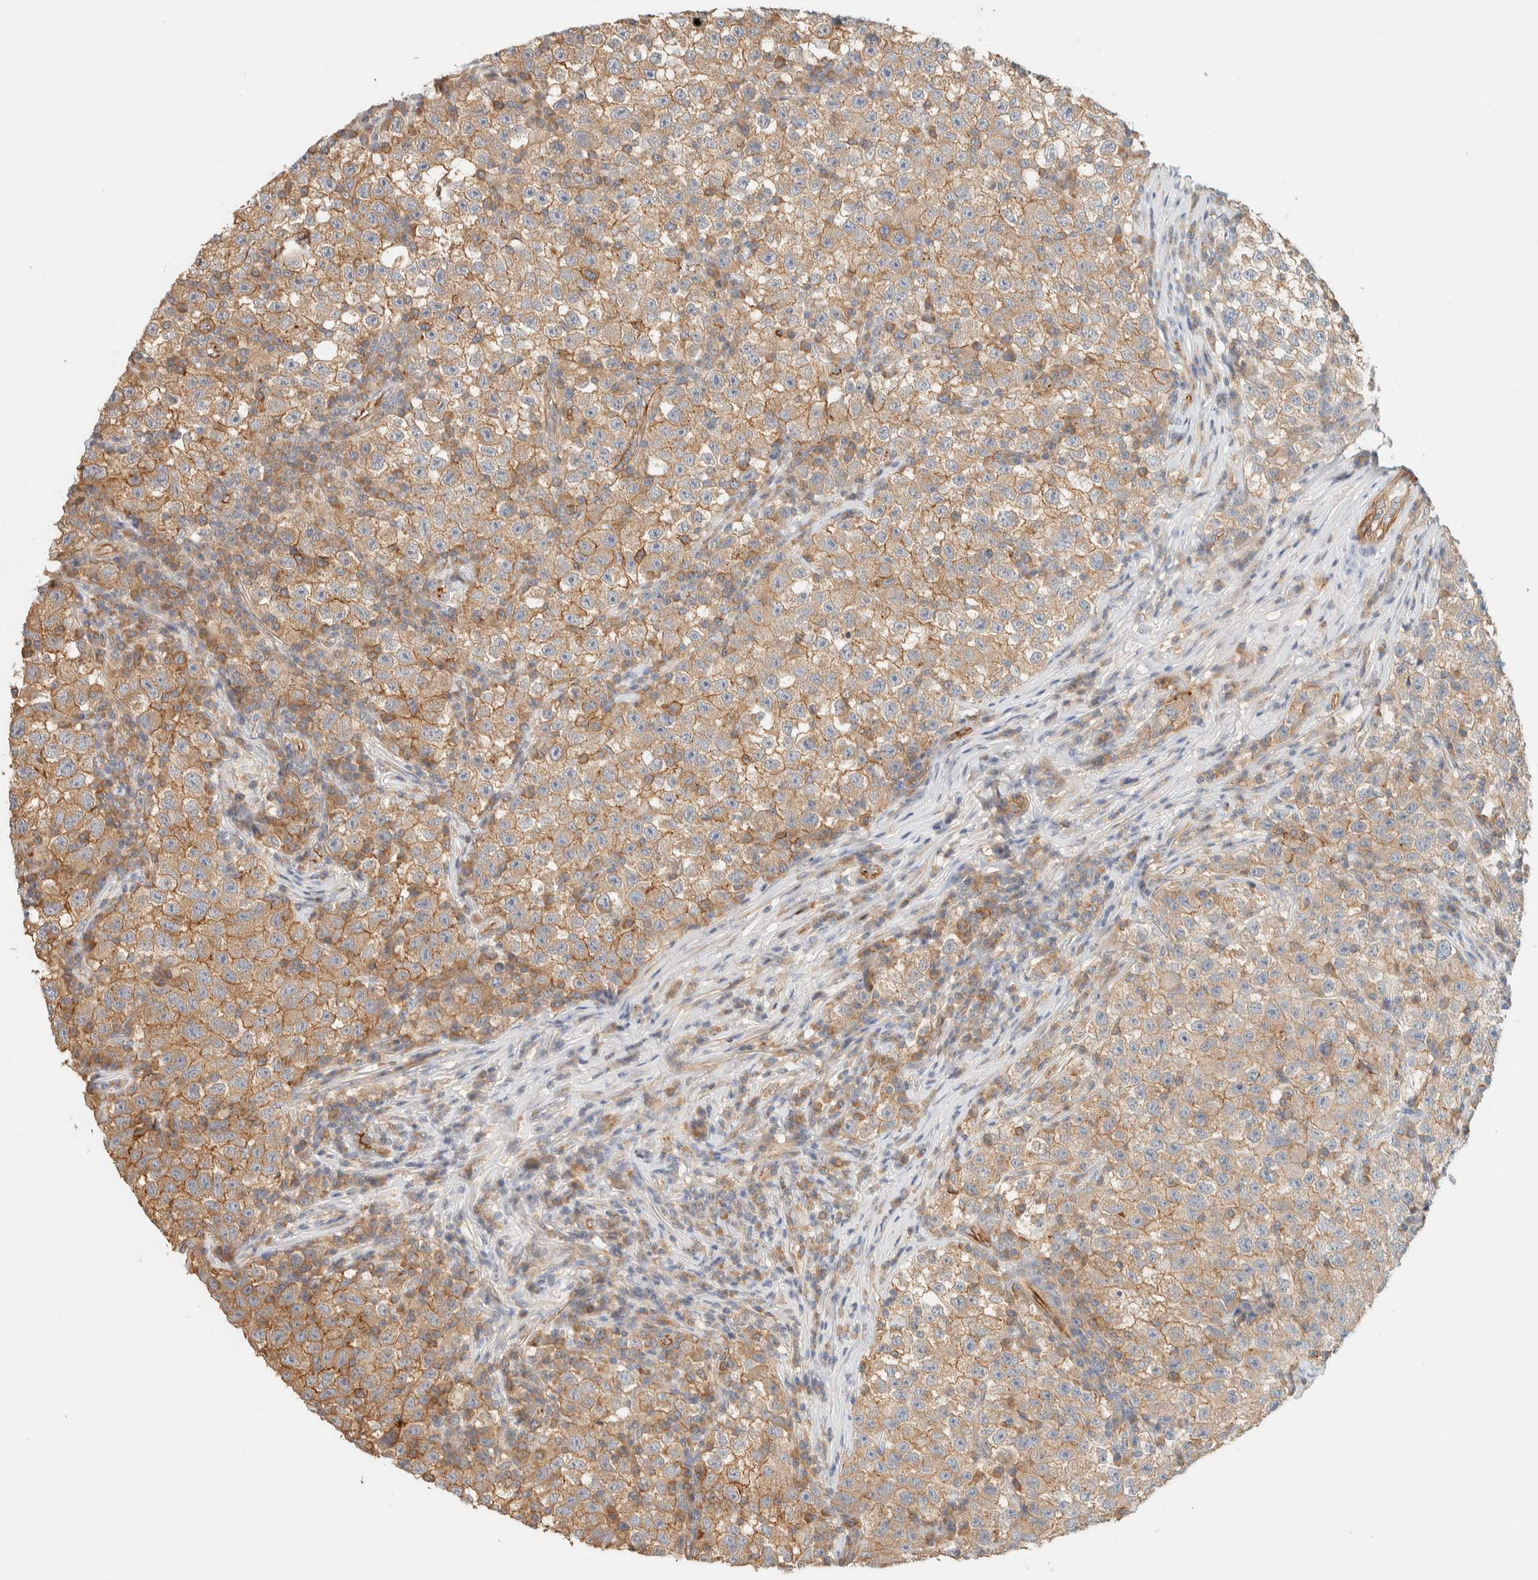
{"staining": {"intensity": "weak", "quantity": ">75%", "location": "cytoplasmic/membranous"}, "tissue": "testis cancer", "cell_type": "Tumor cells", "image_type": "cancer", "snomed": [{"axis": "morphology", "description": "Seminoma, NOS"}, {"axis": "topography", "description": "Testis"}], "caption": "Brown immunohistochemical staining in testis cancer (seminoma) exhibits weak cytoplasmic/membranous expression in approximately >75% of tumor cells. Immunohistochemistry stains the protein of interest in brown and the nuclei are stained blue.", "gene": "LIMA1", "patient": {"sex": "male", "age": 22}}